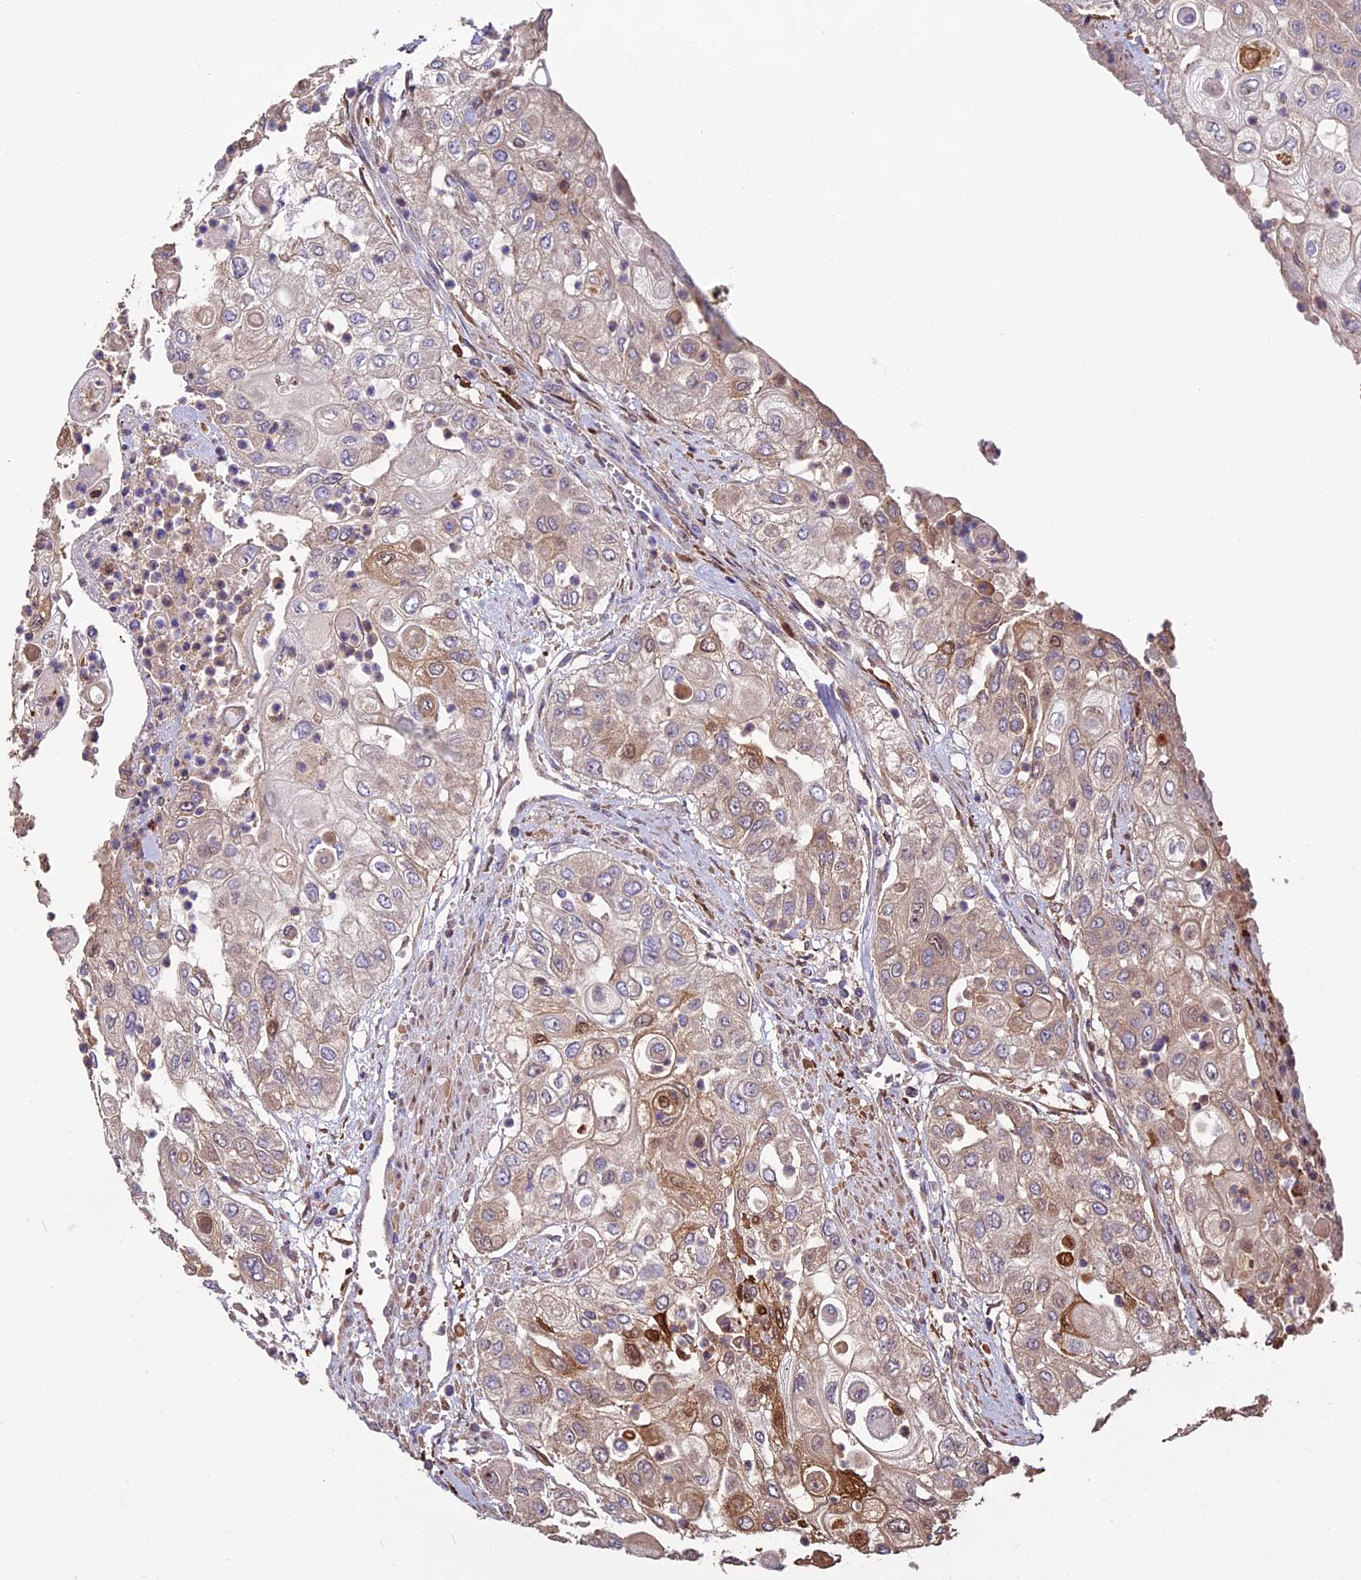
{"staining": {"intensity": "moderate", "quantity": "<25%", "location": "cytoplasmic/membranous"}, "tissue": "urothelial cancer", "cell_type": "Tumor cells", "image_type": "cancer", "snomed": [{"axis": "morphology", "description": "Urothelial carcinoma, High grade"}, {"axis": "topography", "description": "Urinary bladder"}], "caption": "The micrograph displays a brown stain indicating the presence of a protein in the cytoplasmic/membranous of tumor cells in urothelial cancer.", "gene": "VWA3A", "patient": {"sex": "female", "age": 79}}